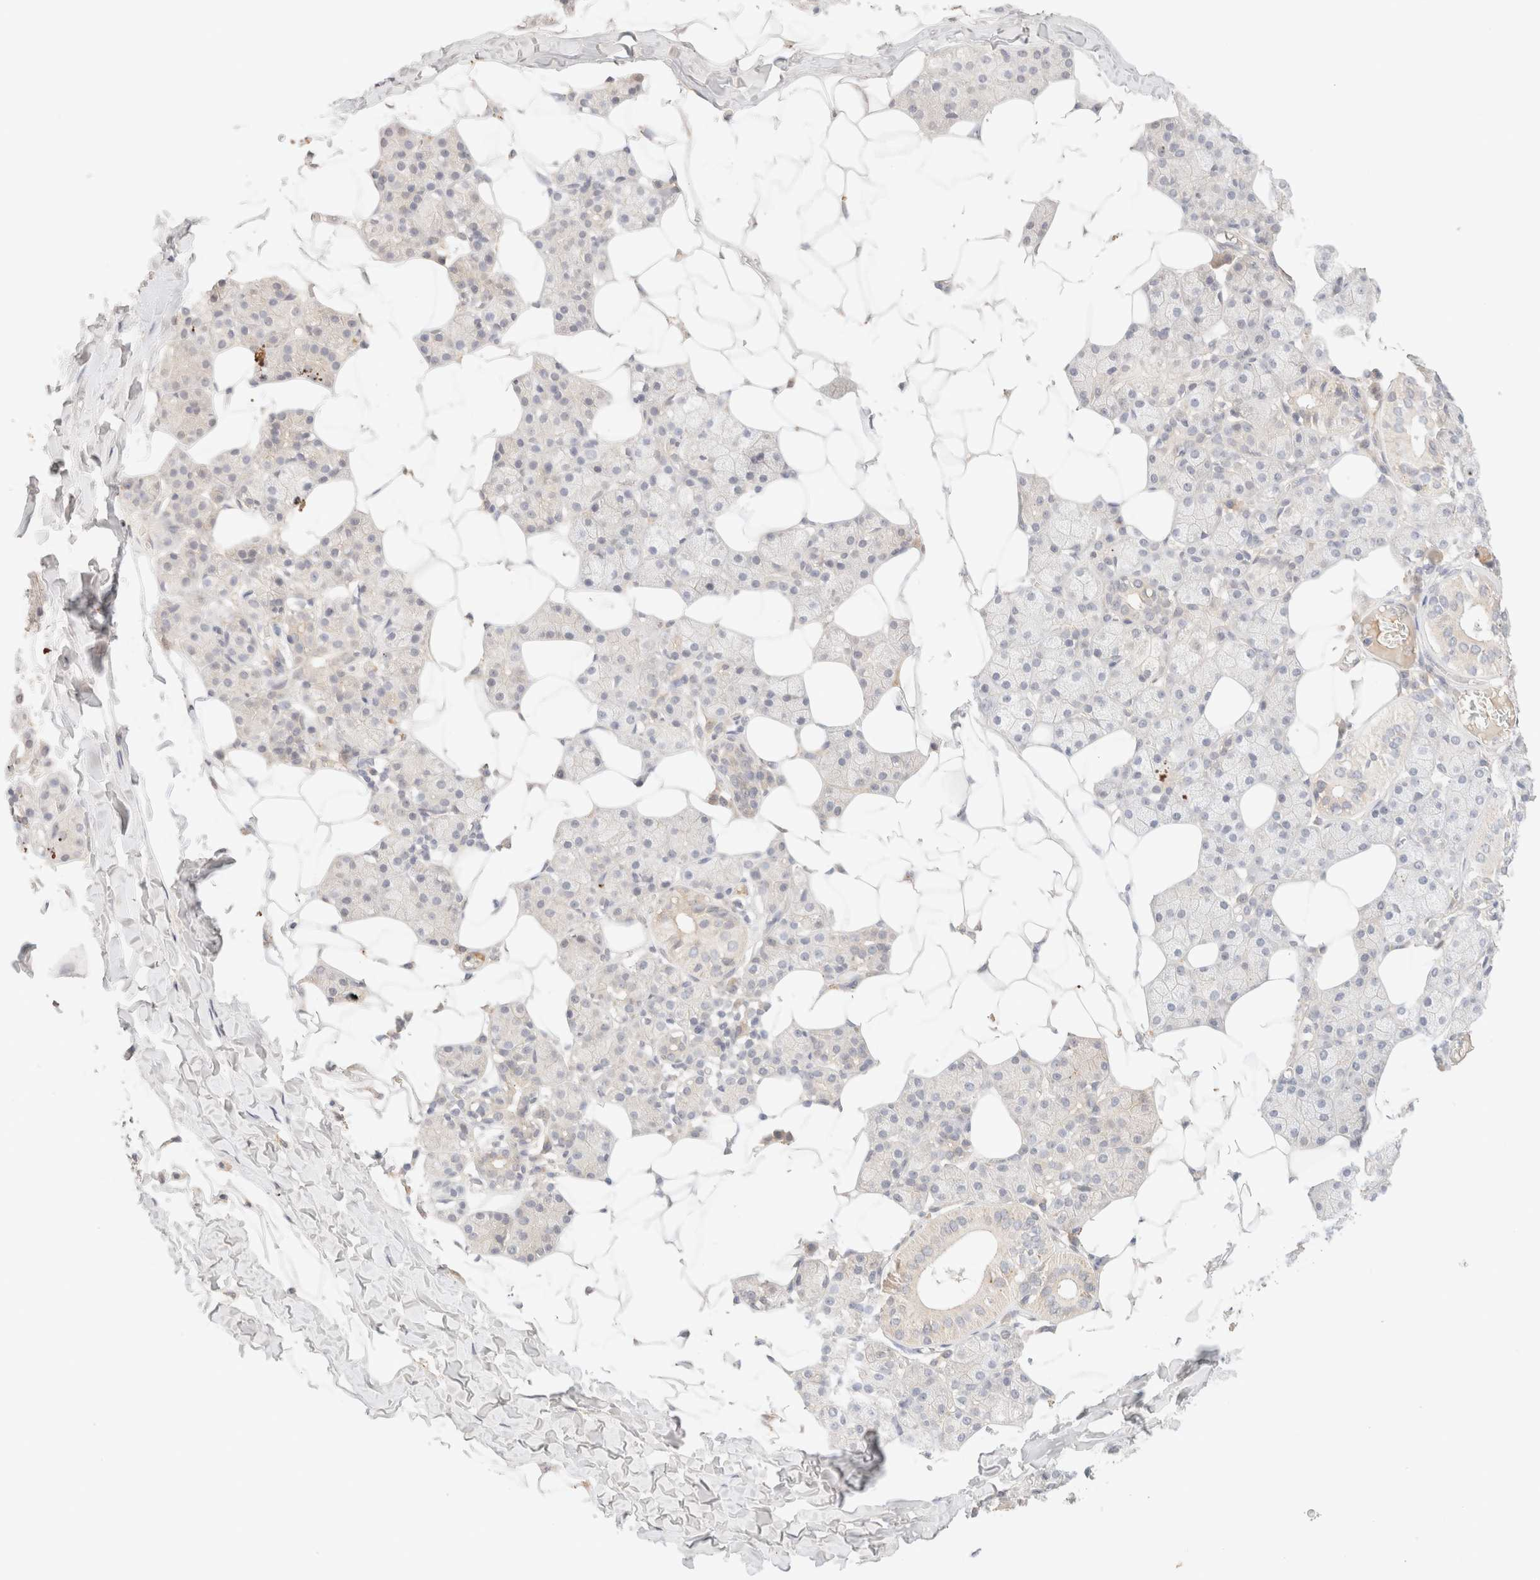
{"staining": {"intensity": "negative", "quantity": "none", "location": "none"}, "tissue": "salivary gland", "cell_type": "Glandular cells", "image_type": "normal", "snomed": [{"axis": "morphology", "description": "Normal tissue, NOS"}, {"axis": "topography", "description": "Salivary gland"}], "caption": "DAB (3,3'-diaminobenzidine) immunohistochemical staining of unremarkable salivary gland displays no significant staining in glandular cells. (DAB immunohistochemistry, high magnification).", "gene": "SARM1", "patient": {"sex": "female", "age": 33}}